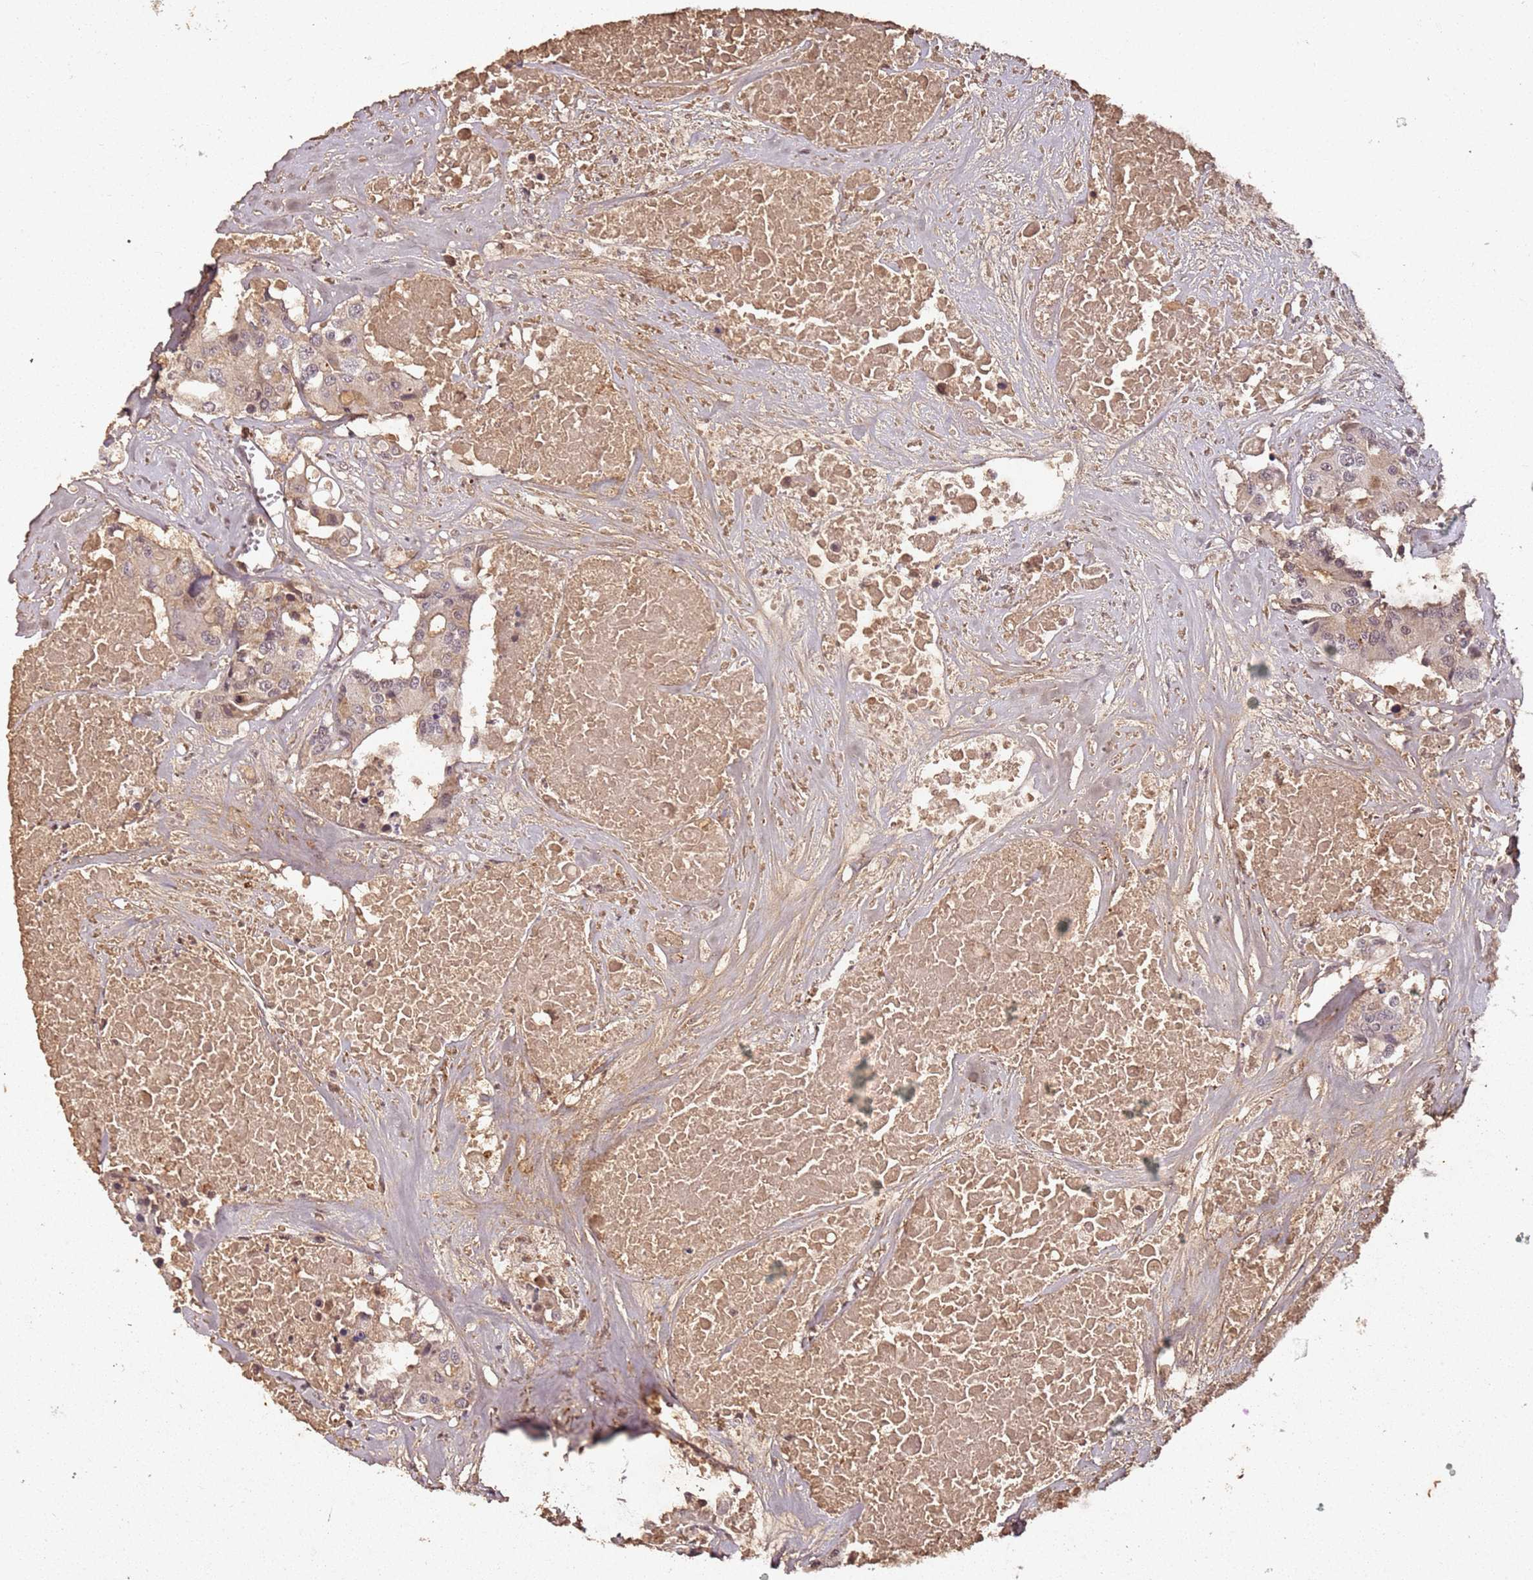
{"staining": {"intensity": "weak", "quantity": "<25%", "location": "nuclear"}, "tissue": "colorectal cancer", "cell_type": "Tumor cells", "image_type": "cancer", "snomed": [{"axis": "morphology", "description": "Adenocarcinoma, NOS"}, {"axis": "topography", "description": "Colon"}], "caption": "The histopathology image displays no significant expression in tumor cells of colorectal adenocarcinoma. (IHC, brightfield microscopy, high magnification).", "gene": "COL1A2", "patient": {"sex": "male", "age": 77}}